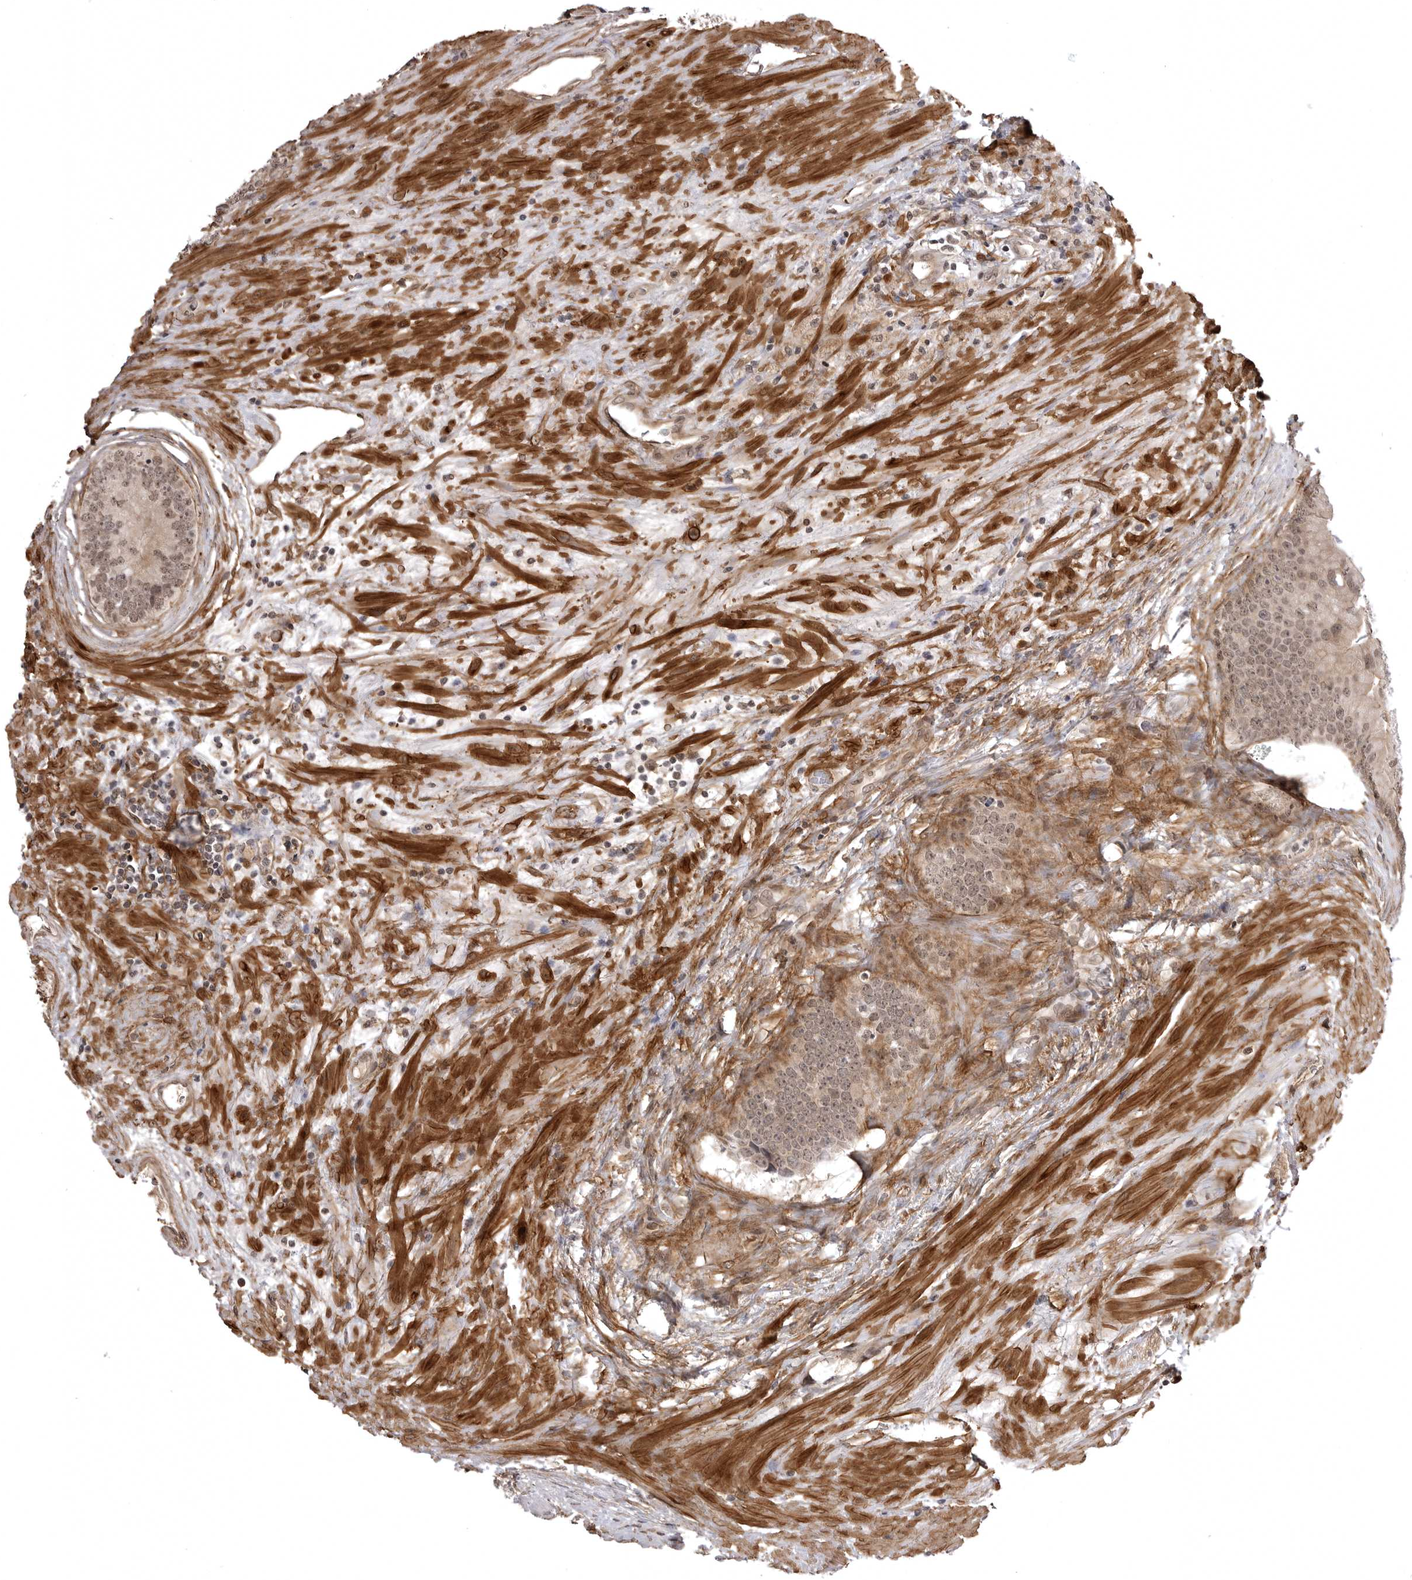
{"staining": {"intensity": "weak", "quantity": "<25%", "location": "nuclear"}, "tissue": "prostate cancer", "cell_type": "Tumor cells", "image_type": "cancer", "snomed": [{"axis": "morphology", "description": "Adenocarcinoma, High grade"}, {"axis": "topography", "description": "Prostate"}], "caption": "Immunohistochemistry histopathology image of neoplastic tissue: adenocarcinoma (high-grade) (prostate) stained with DAB (3,3'-diaminobenzidine) exhibits no significant protein positivity in tumor cells. (DAB immunohistochemistry (IHC), high magnification).", "gene": "SORBS1", "patient": {"sex": "male", "age": 70}}